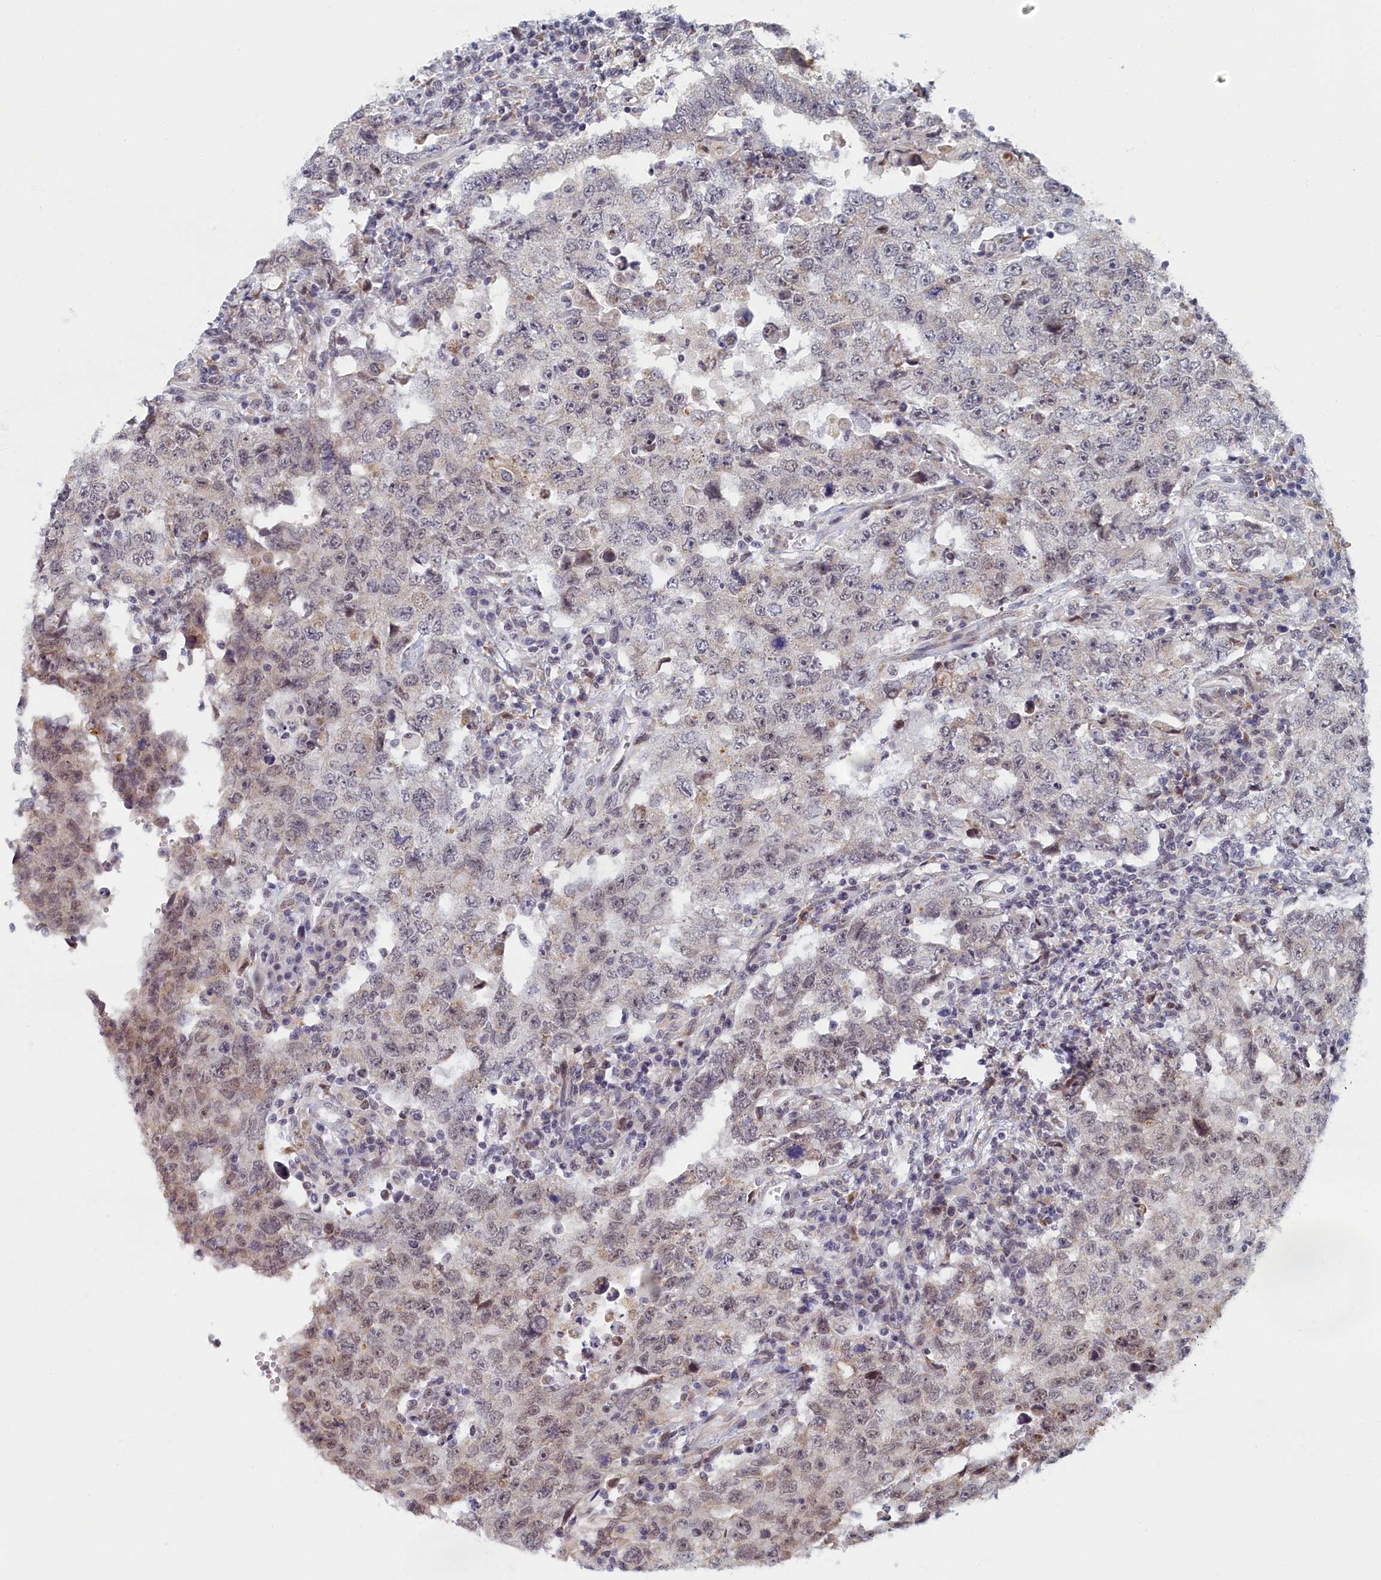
{"staining": {"intensity": "negative", "quantity": "none", "location": "none"}, "tissue": "testis cancer", "cell_type": "Tumor cells", "image_type": "cancer", "snomed": [{"axis": "morphology", "description": "Carcinoma, Embryonal, NOS"}, {"axis": "topography", "description": "Testis"}], "caption": "The micrograph displays no staining of tumor cells in testis cancer (embryonal carcinoma). (IHC, brightfield microscopy, high magnification).", "gene": "DNAJC17", "patient": {"sex": "male", "age": 26}}